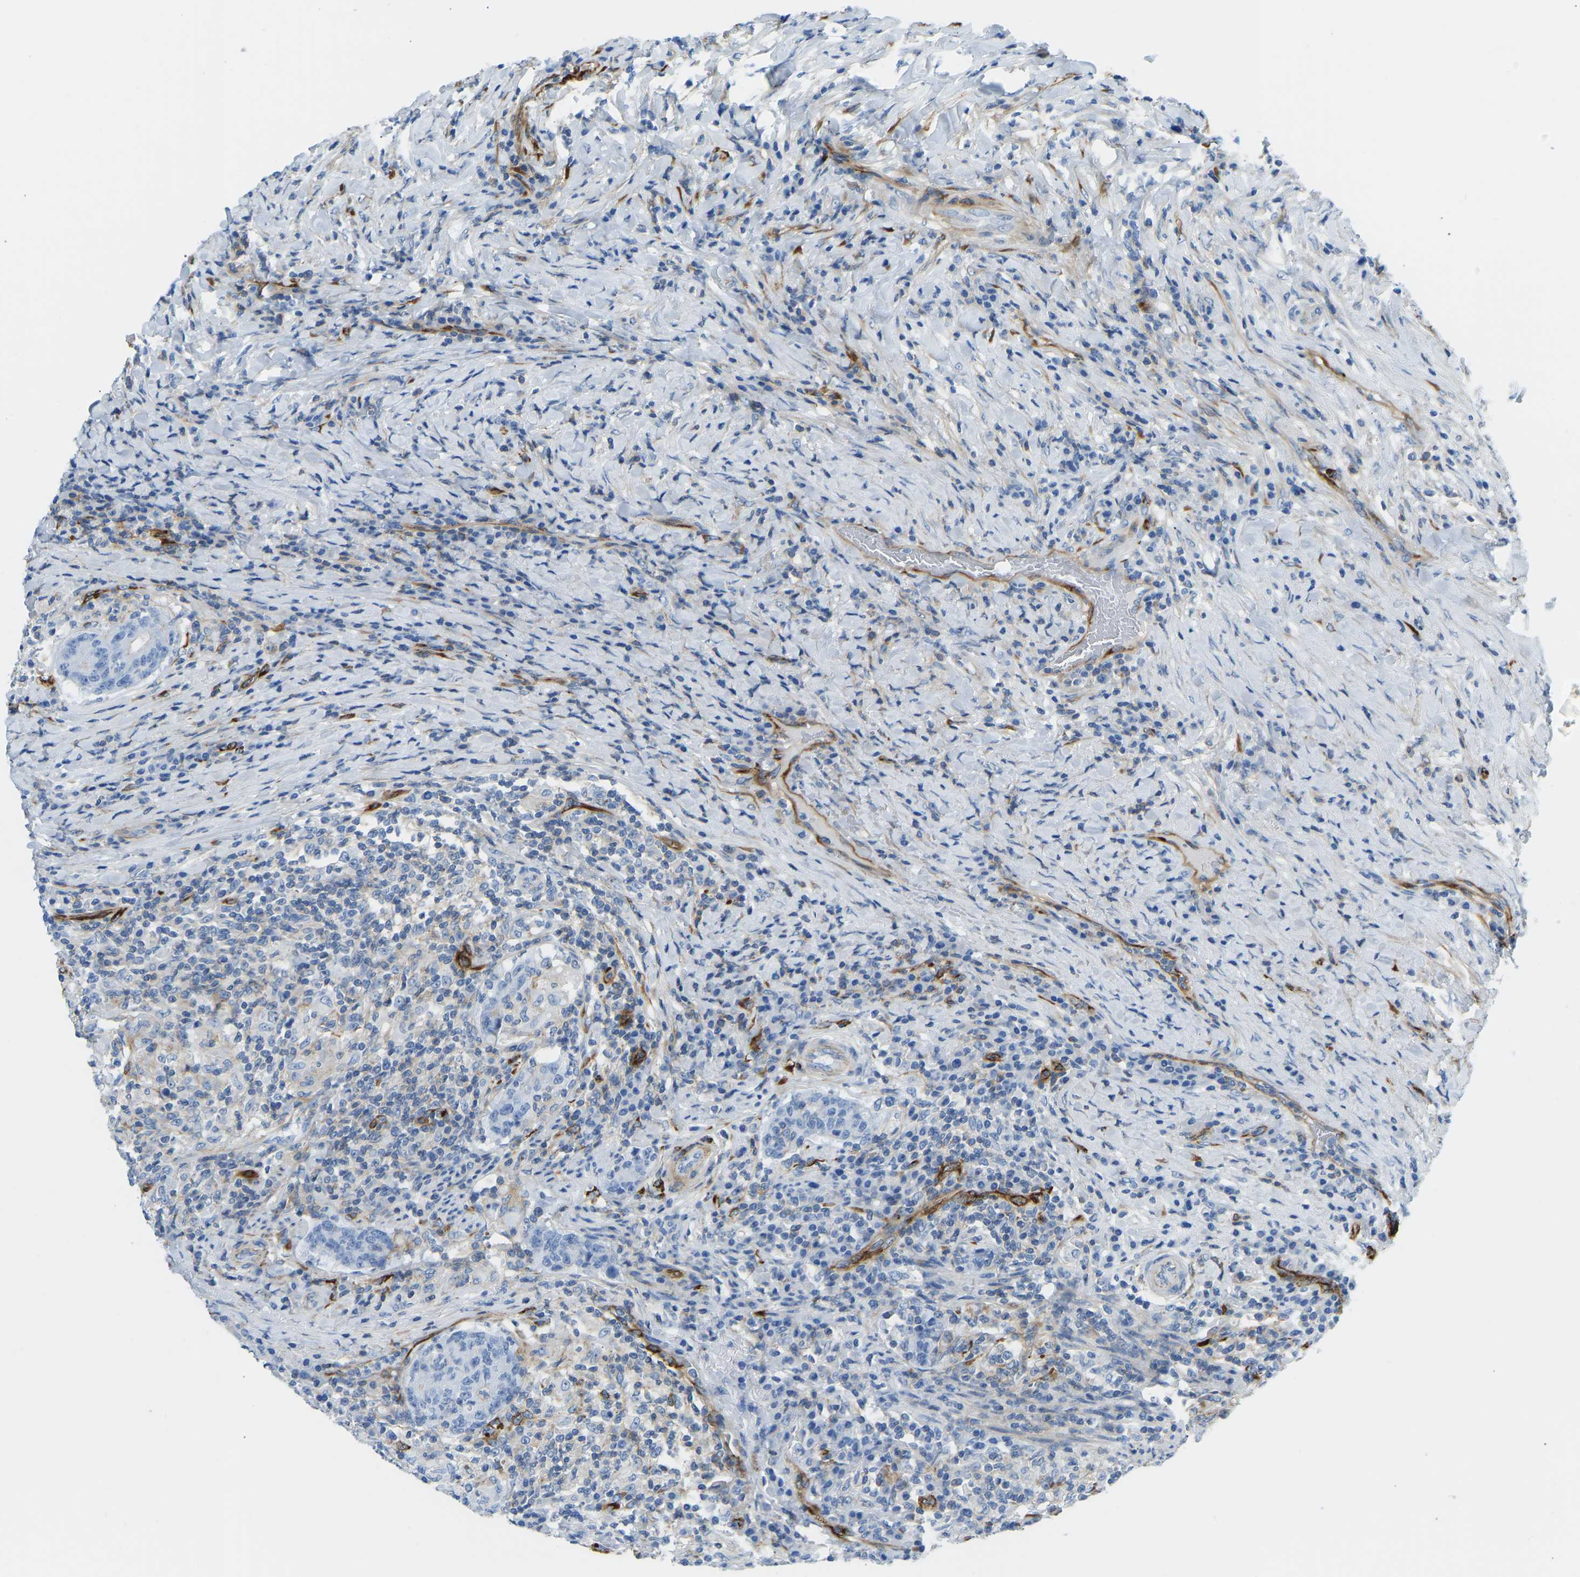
{"staining": {"intensity": "negative", "quantity": "none", "location": "none"}, "tissue": "colorectal cancer", "cell_type": "Tumor cells", "image_type": "cancer", "snomed": [{"axis": "morphology", "description": "Normal tissue, NOS"}, {"axis": "morphology", "description": "Adenocarcinoma, NOS"}, {"axis": "topography", "description": "Colon"}], "caption": "Tumor cells show no significant protein staining in colorectal cancer (adenocarcinoma). (Brightfield microscopy of DAB immunohistochemistry at high magnification).", "gene": "COL15A1", "patient": {"sex": "female", "age": 75}}